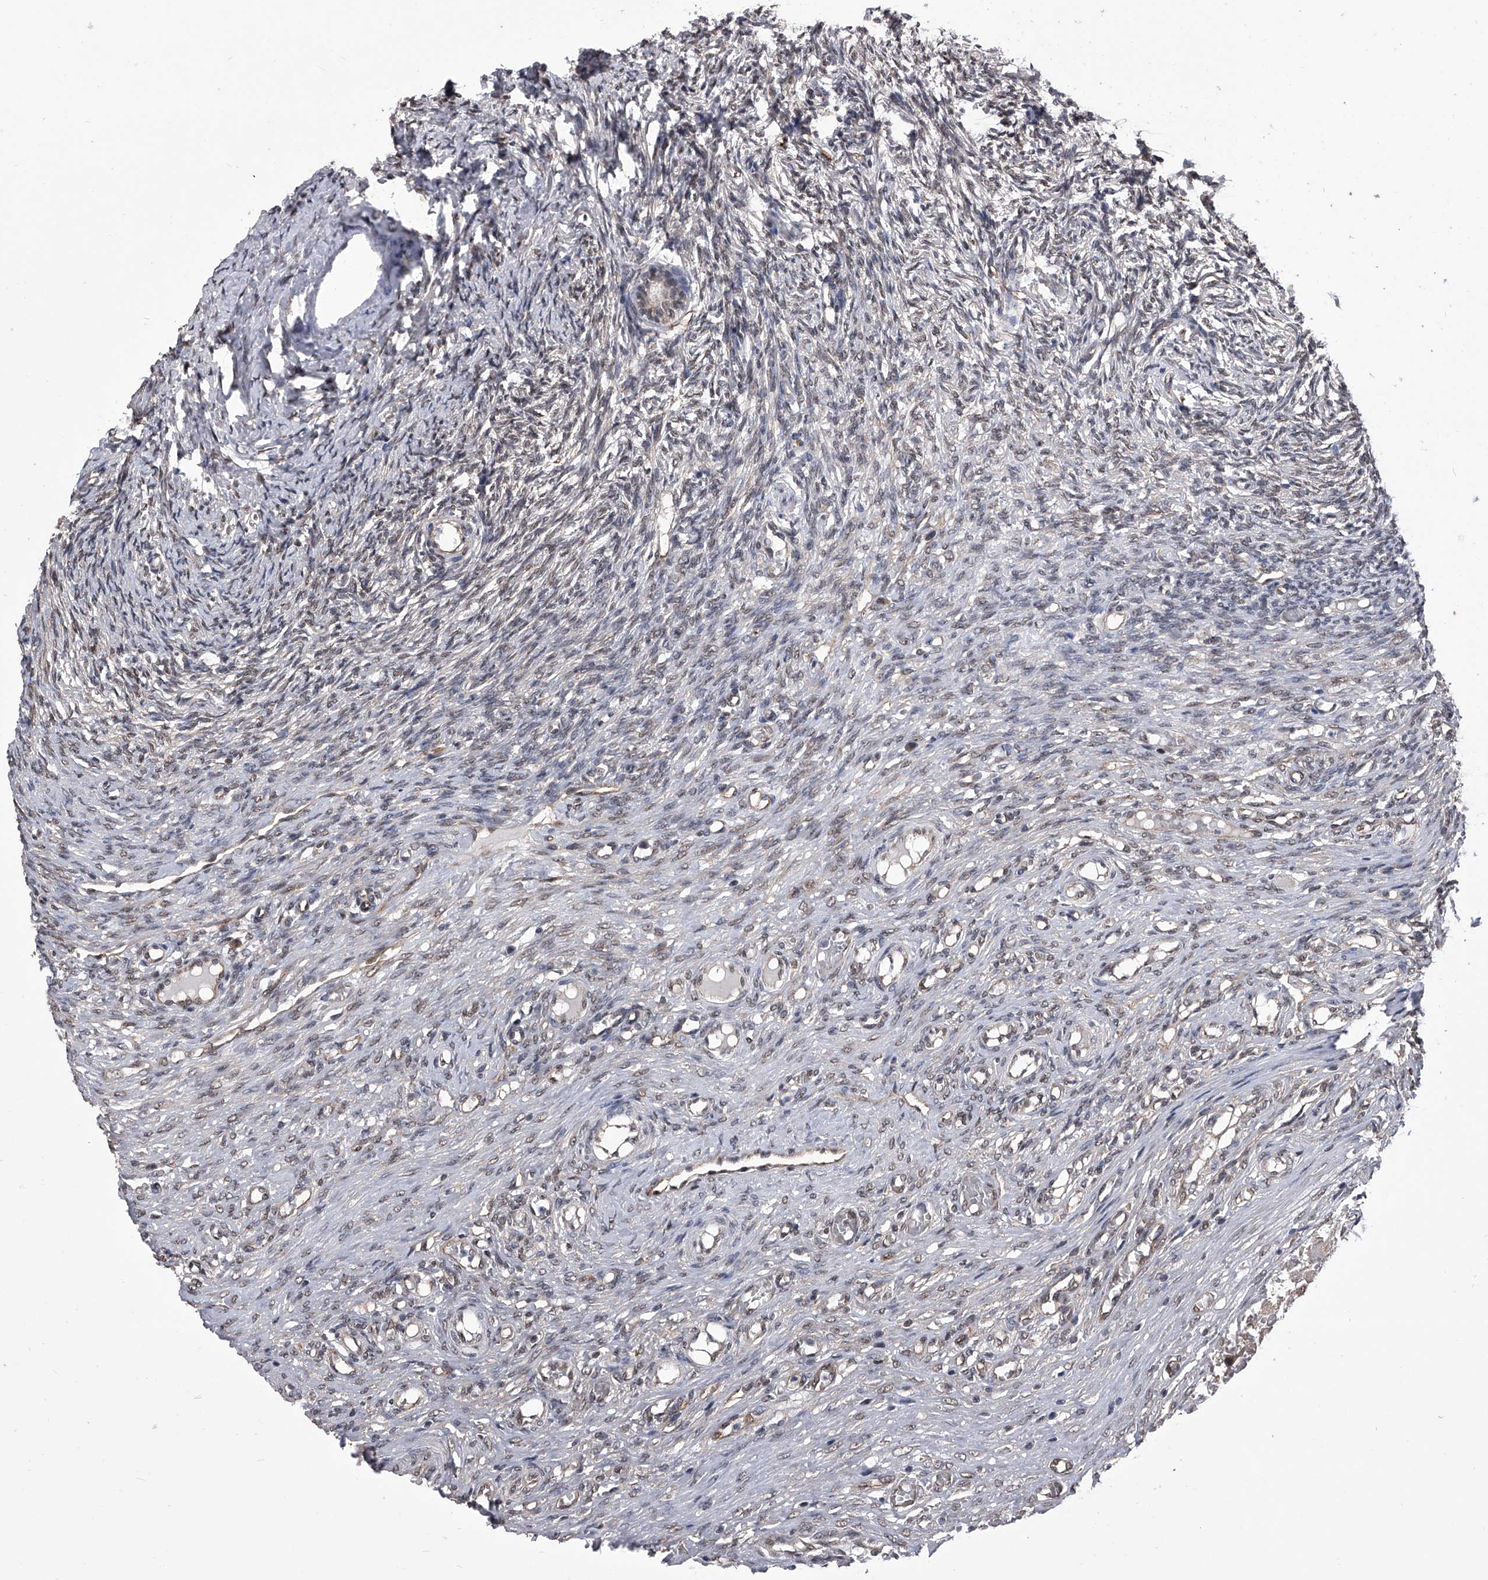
{"staining": {"intensity": "moderate", "quantity": ">75%", "location": "cytoplasmic/membranous"}, "tissue": "ovary", "cell_type": "Follicle cells", "image_type": "normal", "snomed": [{"axis": "morphology", "description": "Adenocarcinoma, NOS"}, {"axis": "topography", "description": "Endometrium"}], "caption": "Ovary stained with DAB (3,3'-diaminobenzidine) immunohistochemistry (IHC) demonstrates medium levels of moderate cytoplasmic/membranous expression in approximately >75% of follicle cells.", "gene": "ZNF76", "patient": {"sex": "female", "age": 32}}